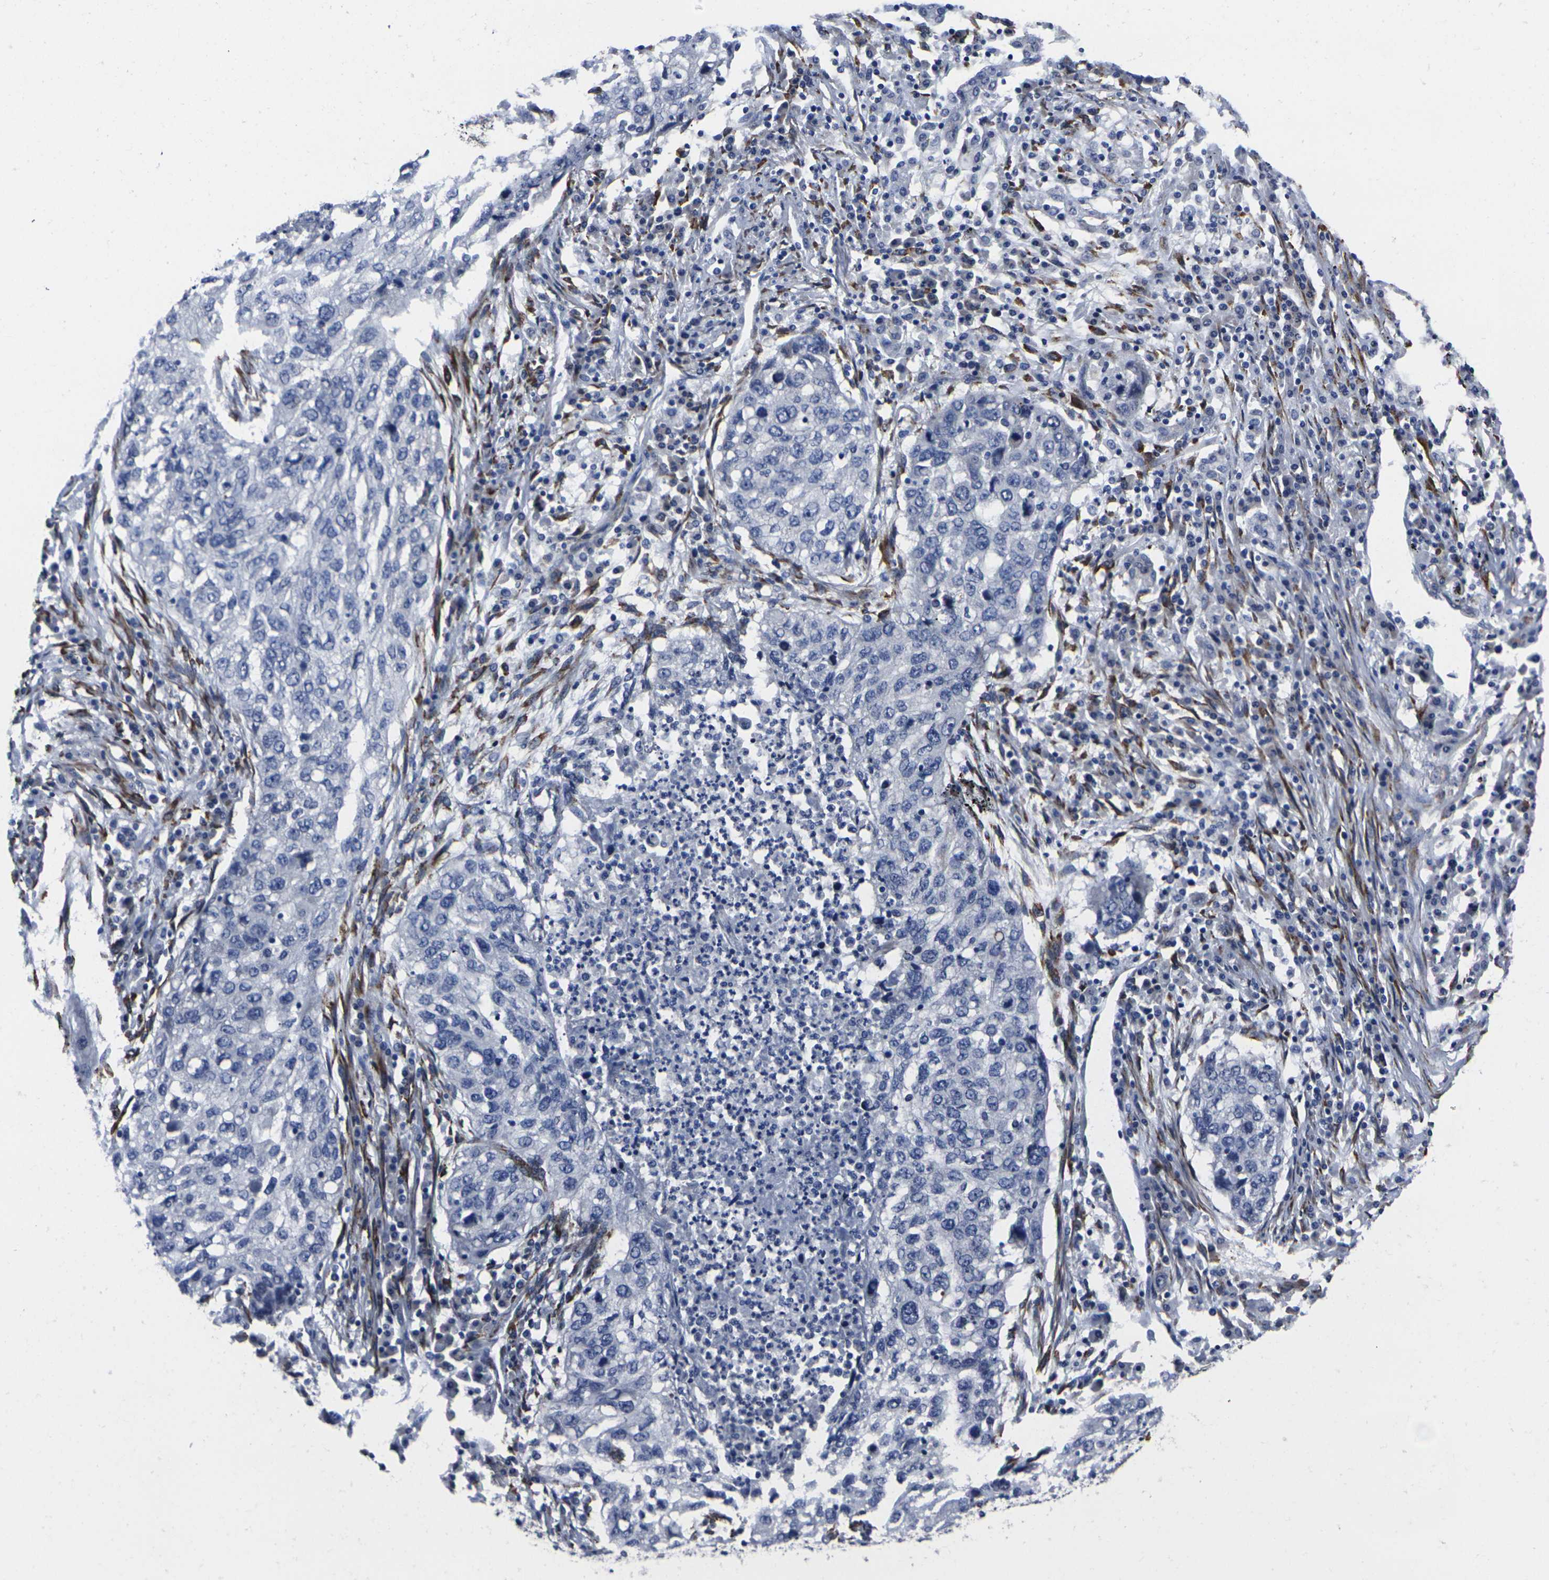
{"staining": {"intensity": "negative", "quantity": "none", "location": "none"}, "tissue": "lung cancer", "cell_type": "Tumor cells", "image_type": "cancer", "snomed": [{"axis": "morphology", "description": "Squamous cell carcinoma, NOS"}, {"axis": "topography", "description": "Lung"}], "caption": "Tumor cells show no significant expression in lung cancer.", "gene": "CYP2C8", "patient": {"sex": "female", "age": 63}}